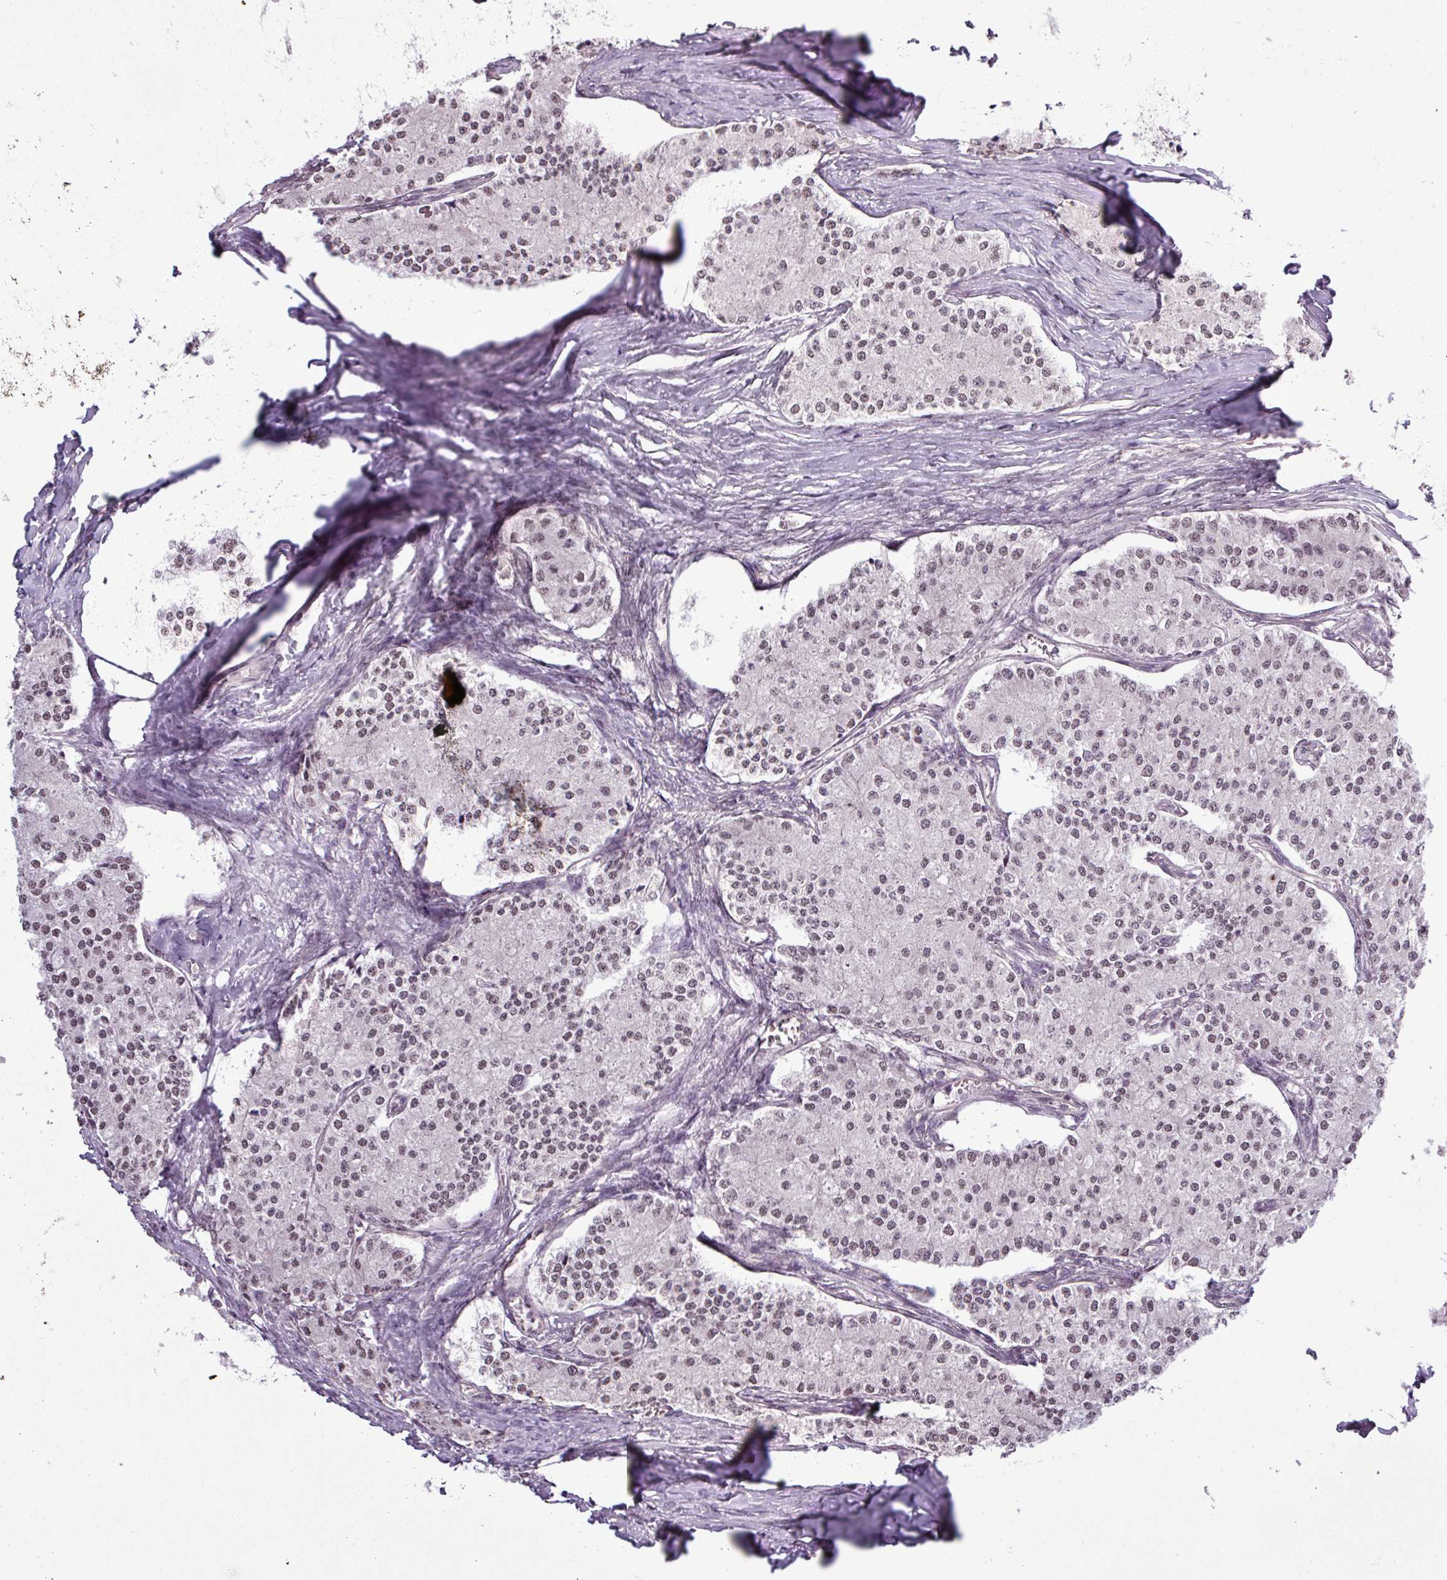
{"staining": {"intensity": "moderate", "quantity": ">75%", "location": "nuclear"}, "tissue": "carcinoid", "cell_type": "Tumor cells", "image_type": "cancer", "snomed": [{"axis": "morphology", "description": "Carcinoid, malignant, NOS"}, {"axis": "topography", "description": "Colon"}], "caption": "High-power microscopy captured an immunohistochemistry image of carcinoid (malignant), revealing moderate nuclear staining in approximately >75% of tumor cells. The staining was performed using DAB (3,3'-diaminobenzidine) to visualize the protein expression in brown, while the nuclei were stained in blue with hematoxylin (Magnification: 20x).", "gene": "GPT2", "patient": {"sex": "female", "age": 52}}